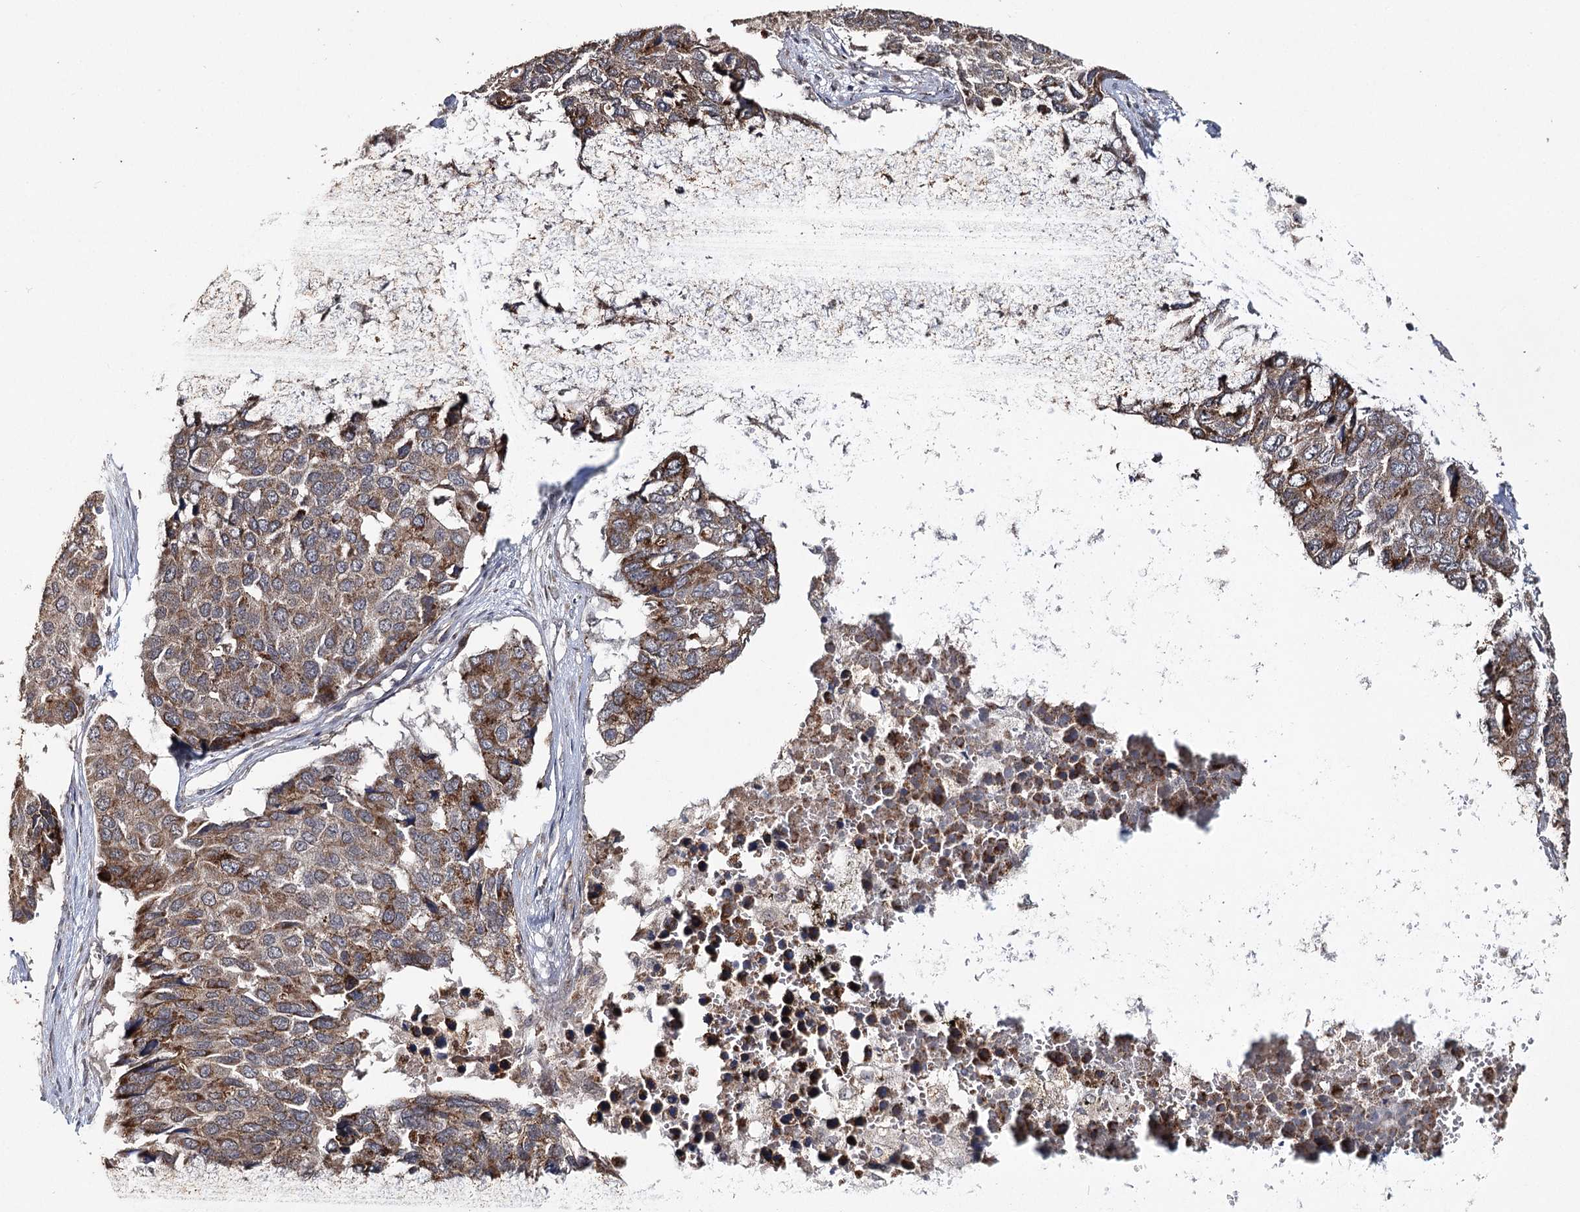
{"staining": {"intensity": "moderate", "quantity": ">75%", "location": "cytoplasmic/membranous"}, "tissue": "pancreatic cancer", "cell_type": "Tumor cells", "image_type": "cancer", "snomed": [{"axis": "morphology", "description": "Adenocarcinoma, NOS"}, {"axis": "topography", "description": "Pancreas"}], "caption": "Immunohistochemical staining of human pancreatic adenocarcinoma shows moderate cytoplasmic/membranous protein staining in about >75% of tumor cells.", "gene": "ZNRF3", "patient": {"sex": "male", "age": 50}}